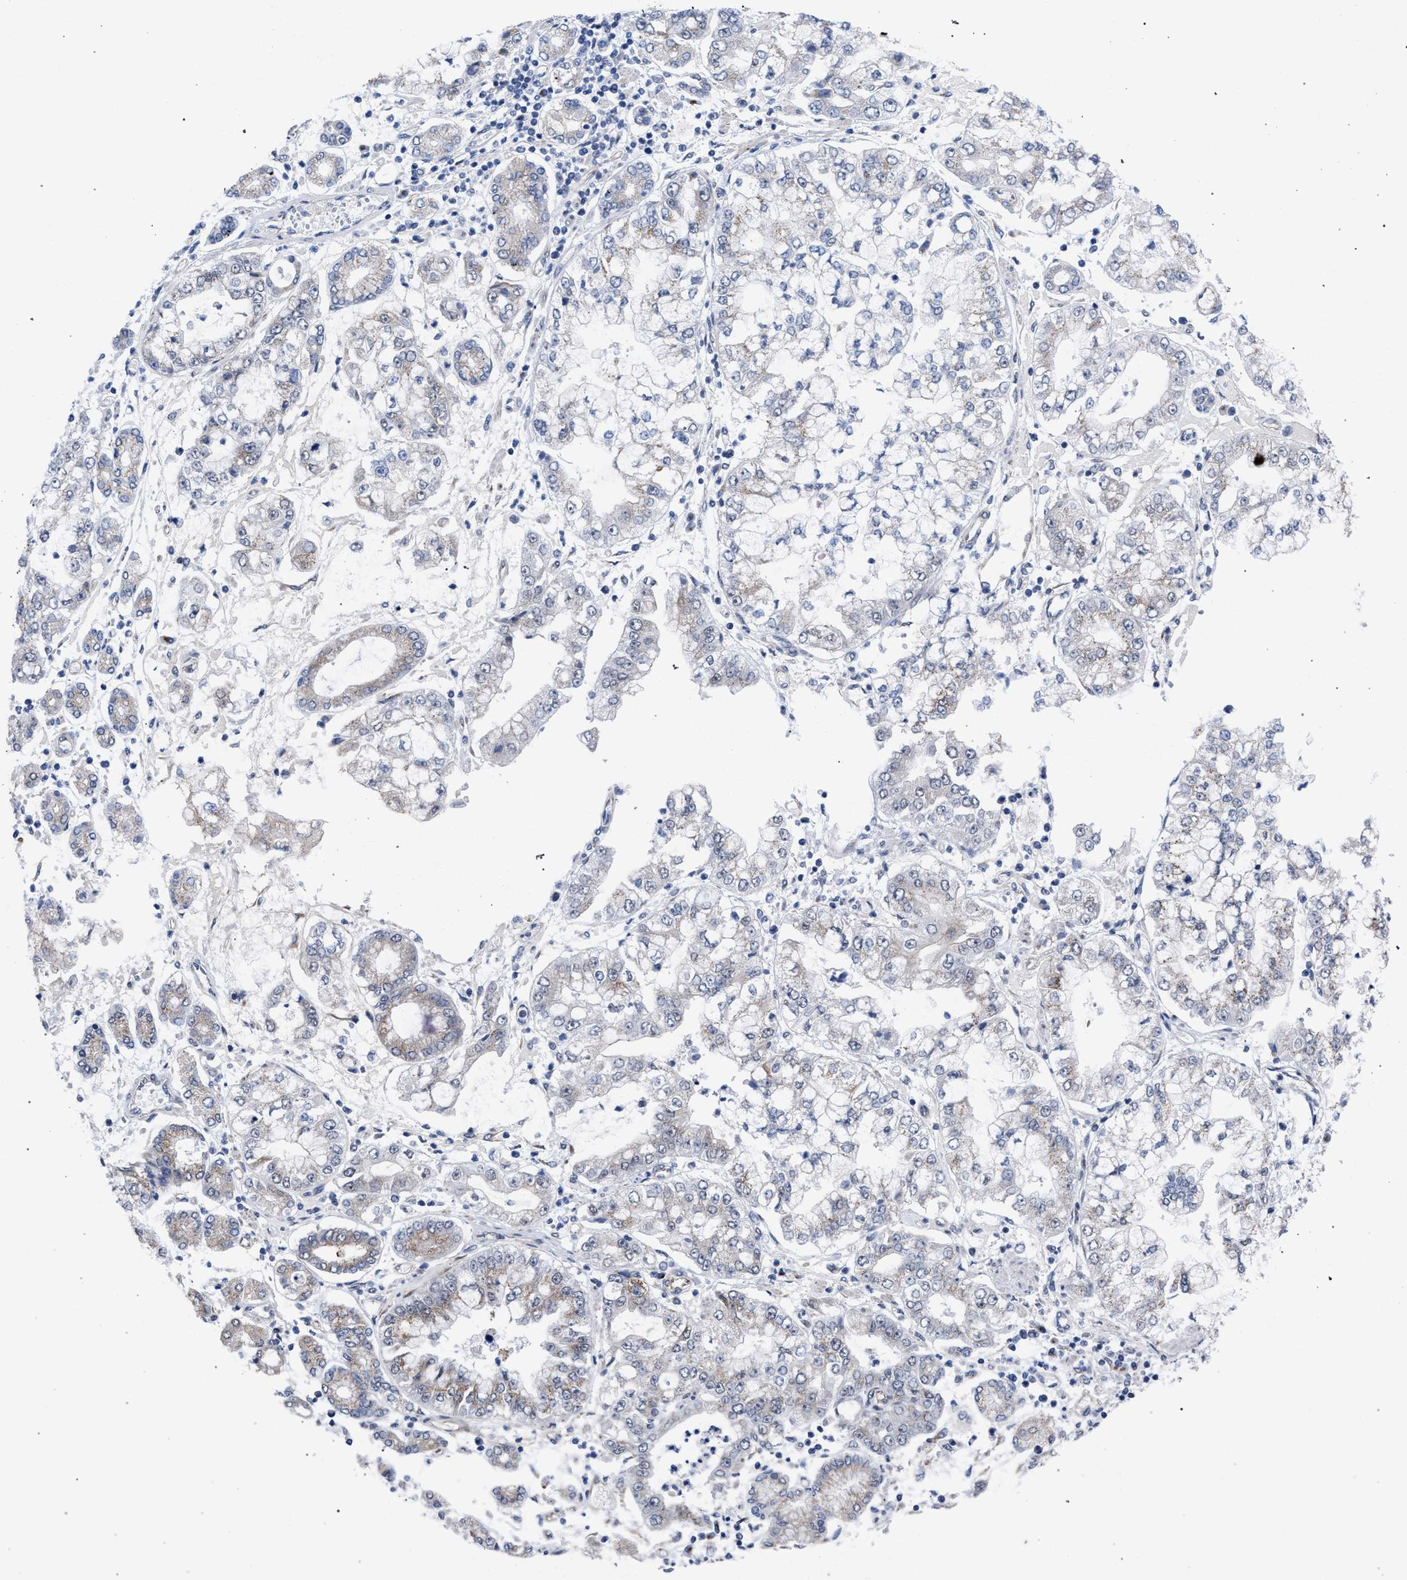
{"staining": {"intensity": "weak", "quantity": "25%-75%", "location": "cytoplasmic/membranous"}, "tissue": "stomach cancer", "cell_type": "Tumor cells", "image_type": "cancer", "snomed": [{"axis": "morphology", "description": "Adenocarcinoma, NOS"}, {"axis": "topography", "description": "Stomach"}], "caption": "Stomach cancer (adenocarcinoma) tissue reveals weak cytoplasmic/membranous expression in about 25%-75% of tumor cells", "gene": "GOLGA2", "patient": {"sex": "male", "age": 76}}